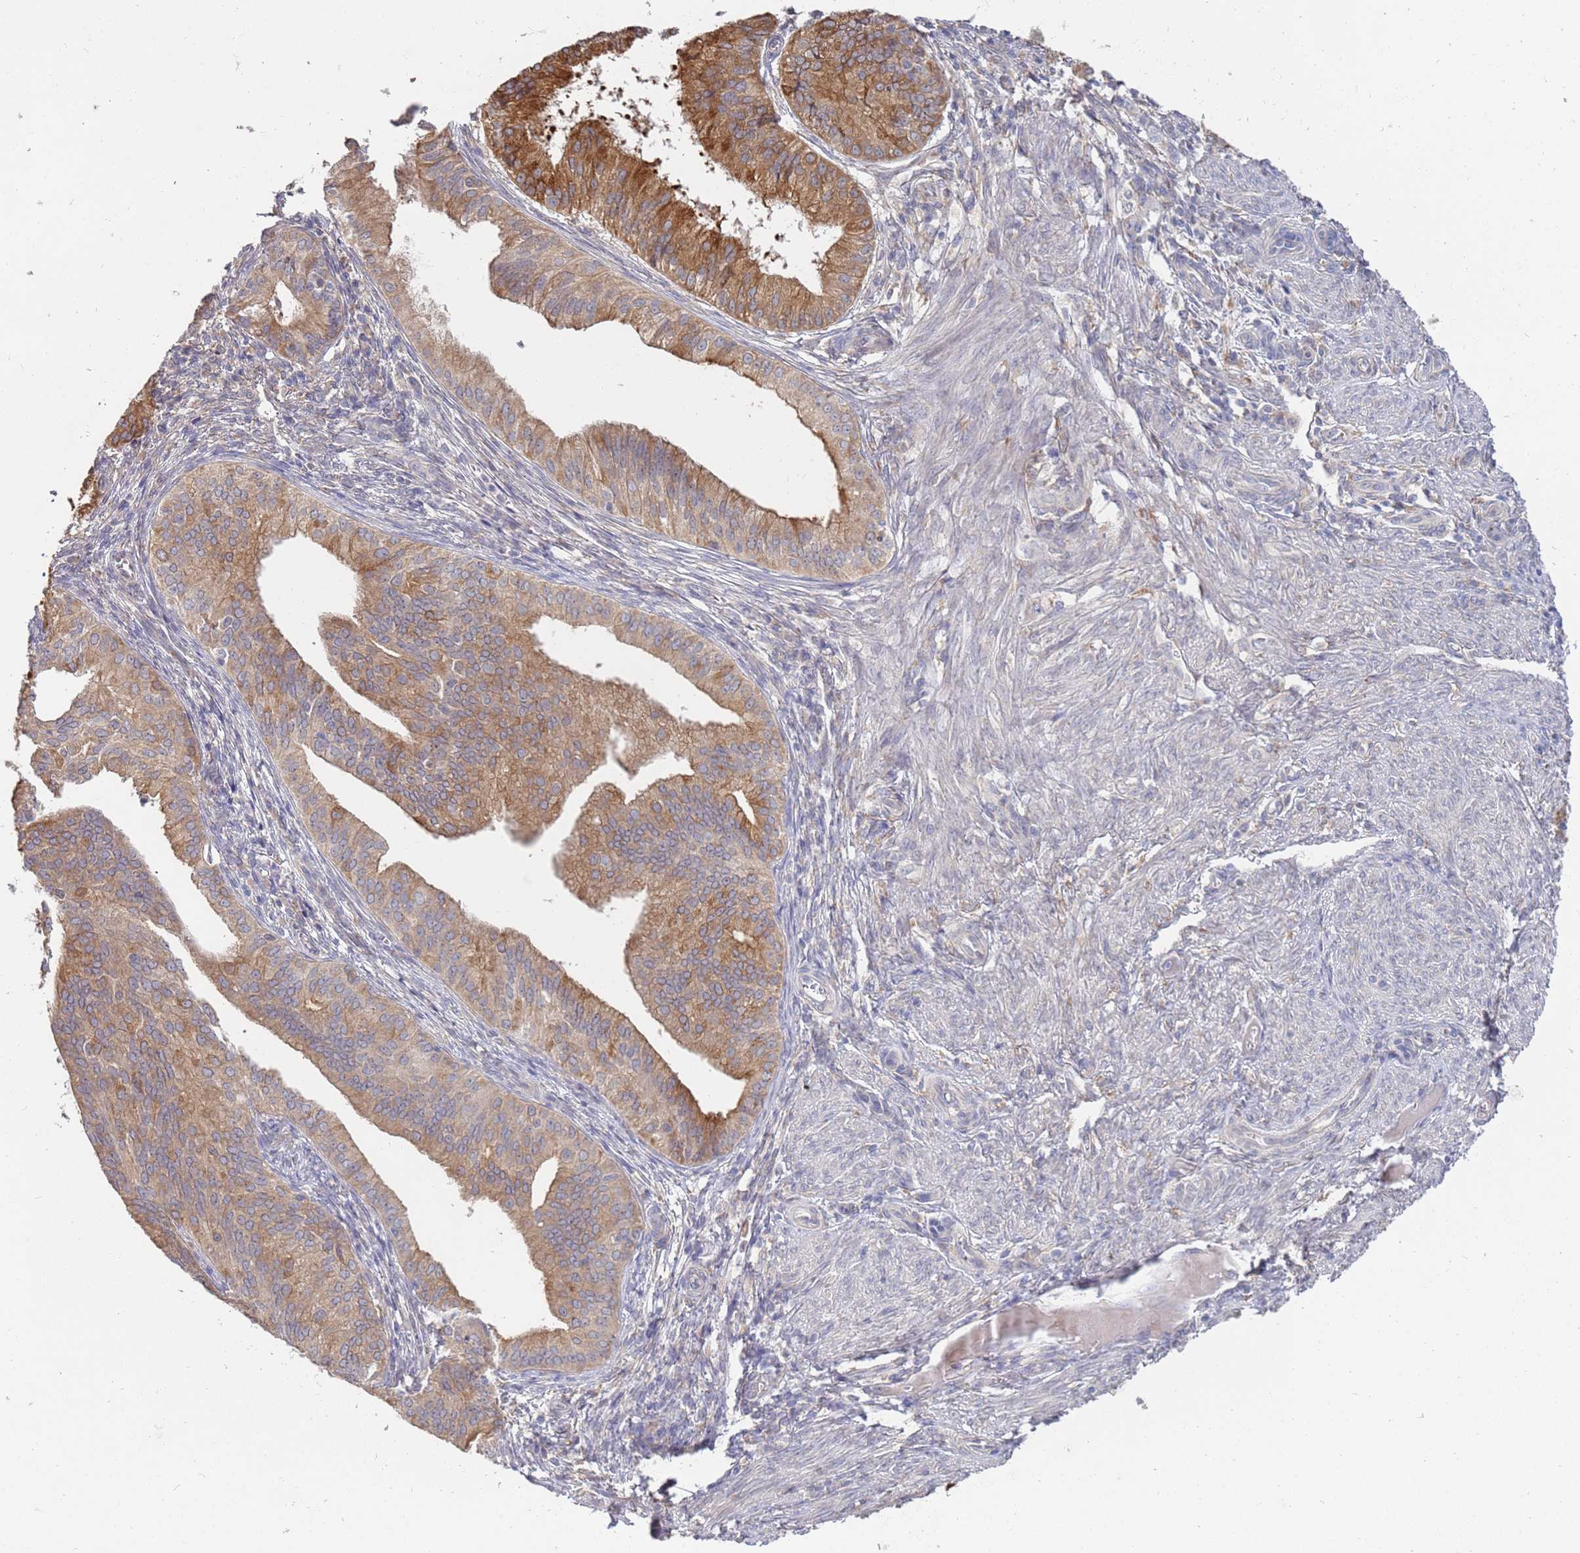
{"staining": {"intensity": "moderate", "quantity": ">75%", "location": "cytoplasmic/membranous"}, "tissue": "endometrial cancer", "cell_type": "Tumor cells", "image_type": "cancer", "snomed": [{"axis": "morphology", "description": "Adenocarcinoma, NOS"}, {"axis": "topography", "description": "Endometrium"}], "caption": "High-magnification brightfield microscopy of endometrial adenocarcinoma stained with DAB (3,3'-diaminobenzidine) (brown) and counterstained with hematoxylin (blue). tumor cells exhibit moderate cytoplasmic/membranous positivity is seen in about>75% of cells. (DAB = brown stain, brightfield microscopy at high magnification).", "gene": "VRK2", "patient": {"sex": "female", "age": 50}}